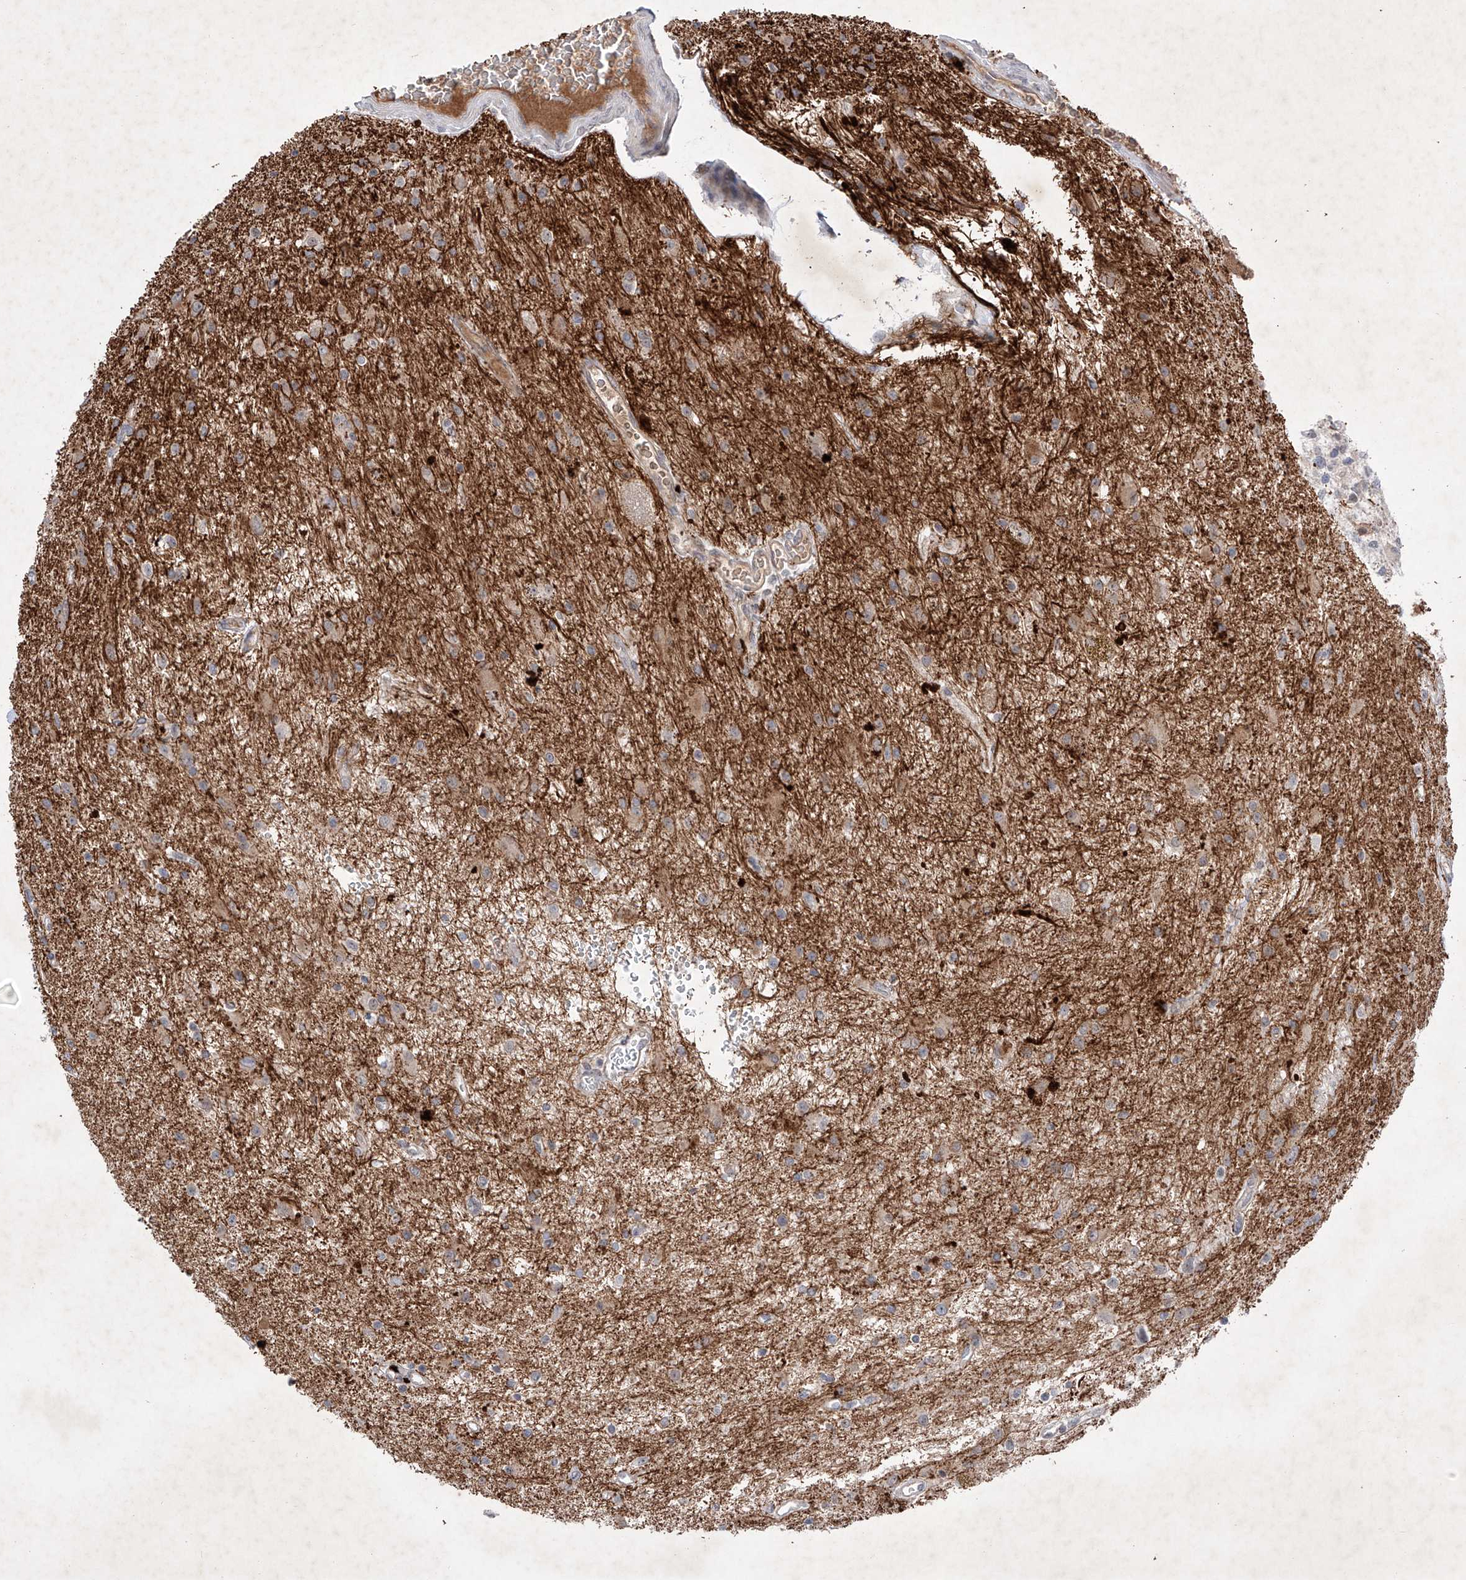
{"staining": {"intensity": "negative", "quantity": "none", "location": "none"}, "tissue": "glioma", "cell_type": "Tumor cells", "image_type": "cancer", "snomed": [{"axis": "morphology", "description": "Glioma, malignant, High grade"}, {"axis": "topography", "description": "Brain"}], "caption": "The micrograph displays no staining of tumor cells in malignant high-grade glioma.", "gene": "FAM135A", "patient": {"sex": "male", "age": 34}}